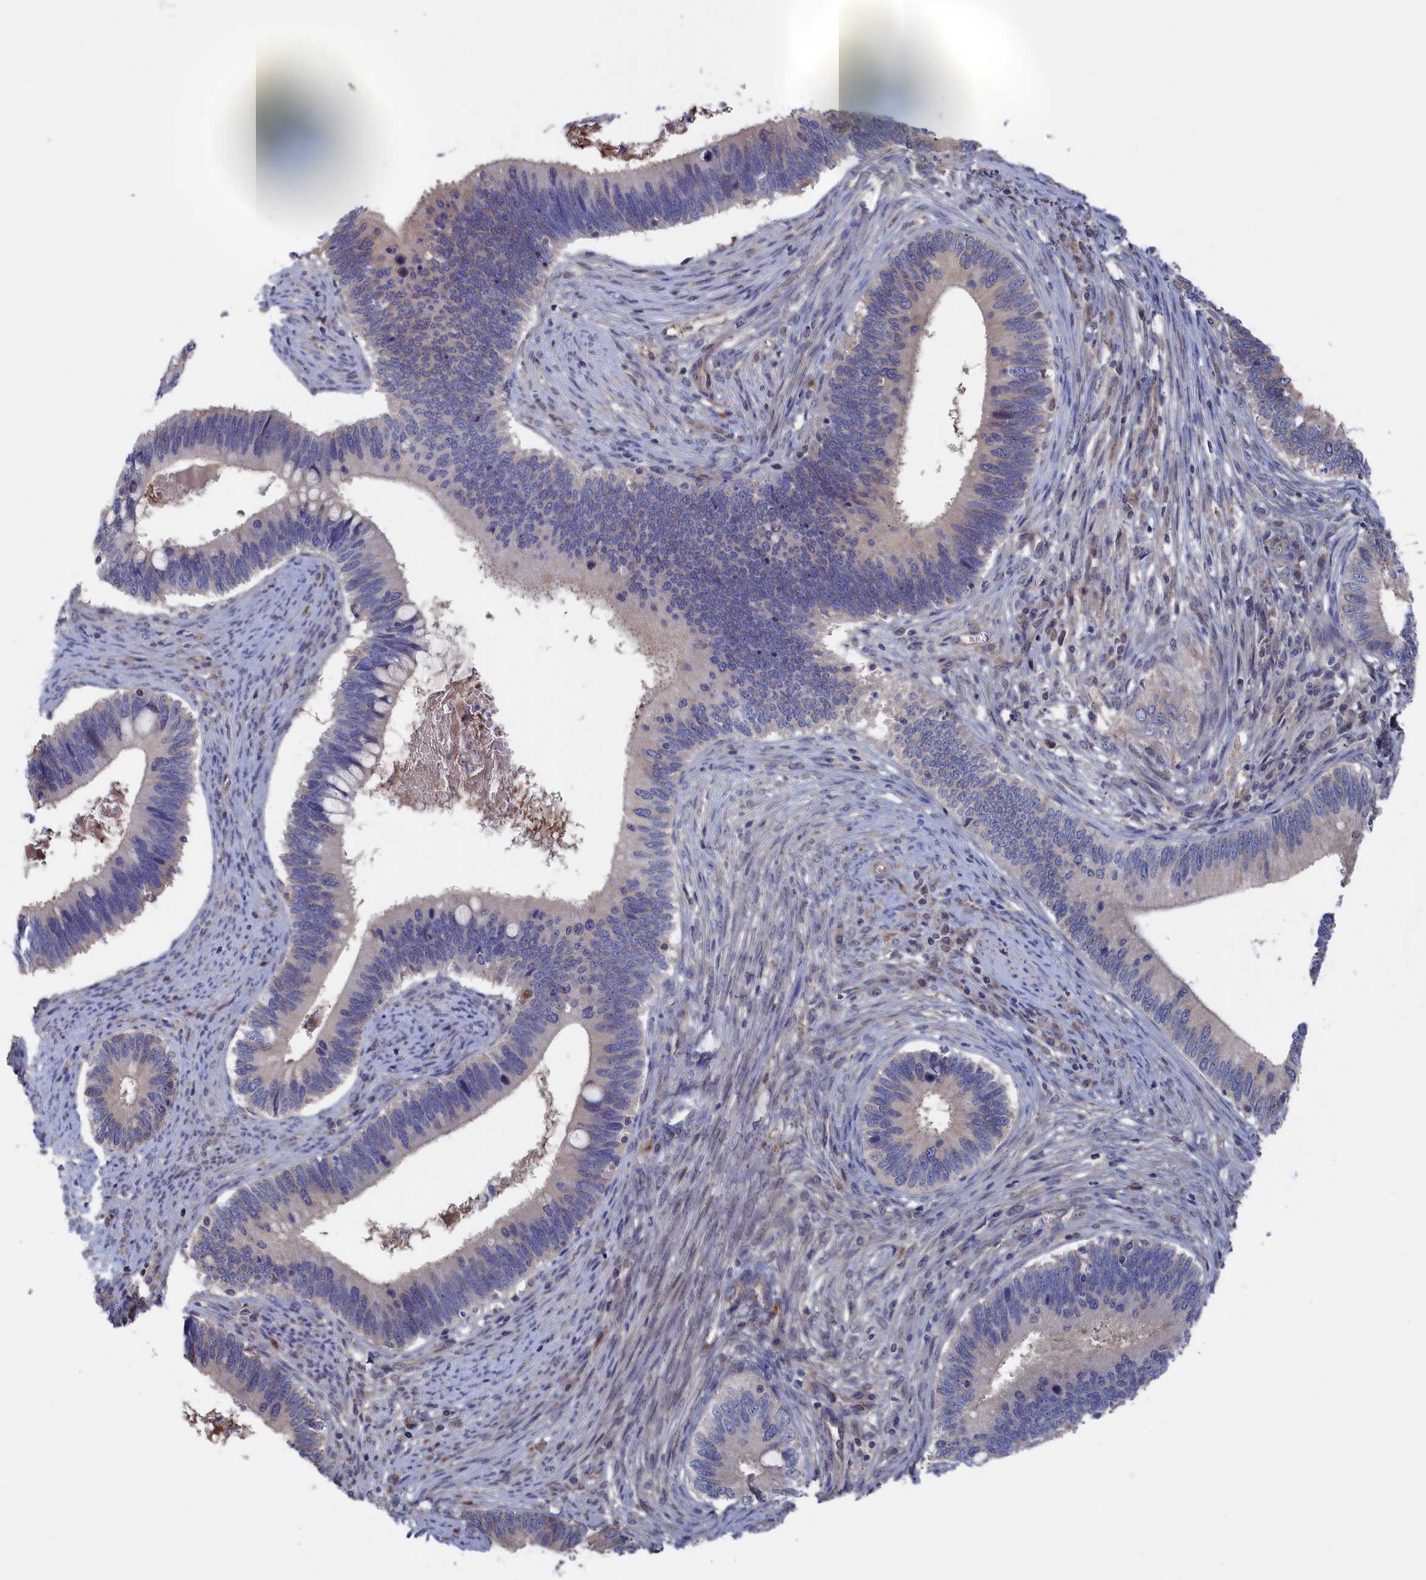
{"staining": {"intensity": "negative", "quantity": "none", "location": "none"}, "tissue": "cervical cancer", "cell_type": "Tumor cells", "image_type": "cancer", "snomed": [{"axis": "morphology", "description": "Adenocarcinoma, NOS"}, {"axis": "topography", "description": "Cervix"}], "caption": "This is an immunohistochemistry (IHC) photomicrograph of human cervical adenocarcinoma. There is no positivity in tumor cells.", "gene": "NUTF2", "patient": {"sex": "female", "age": 42}}